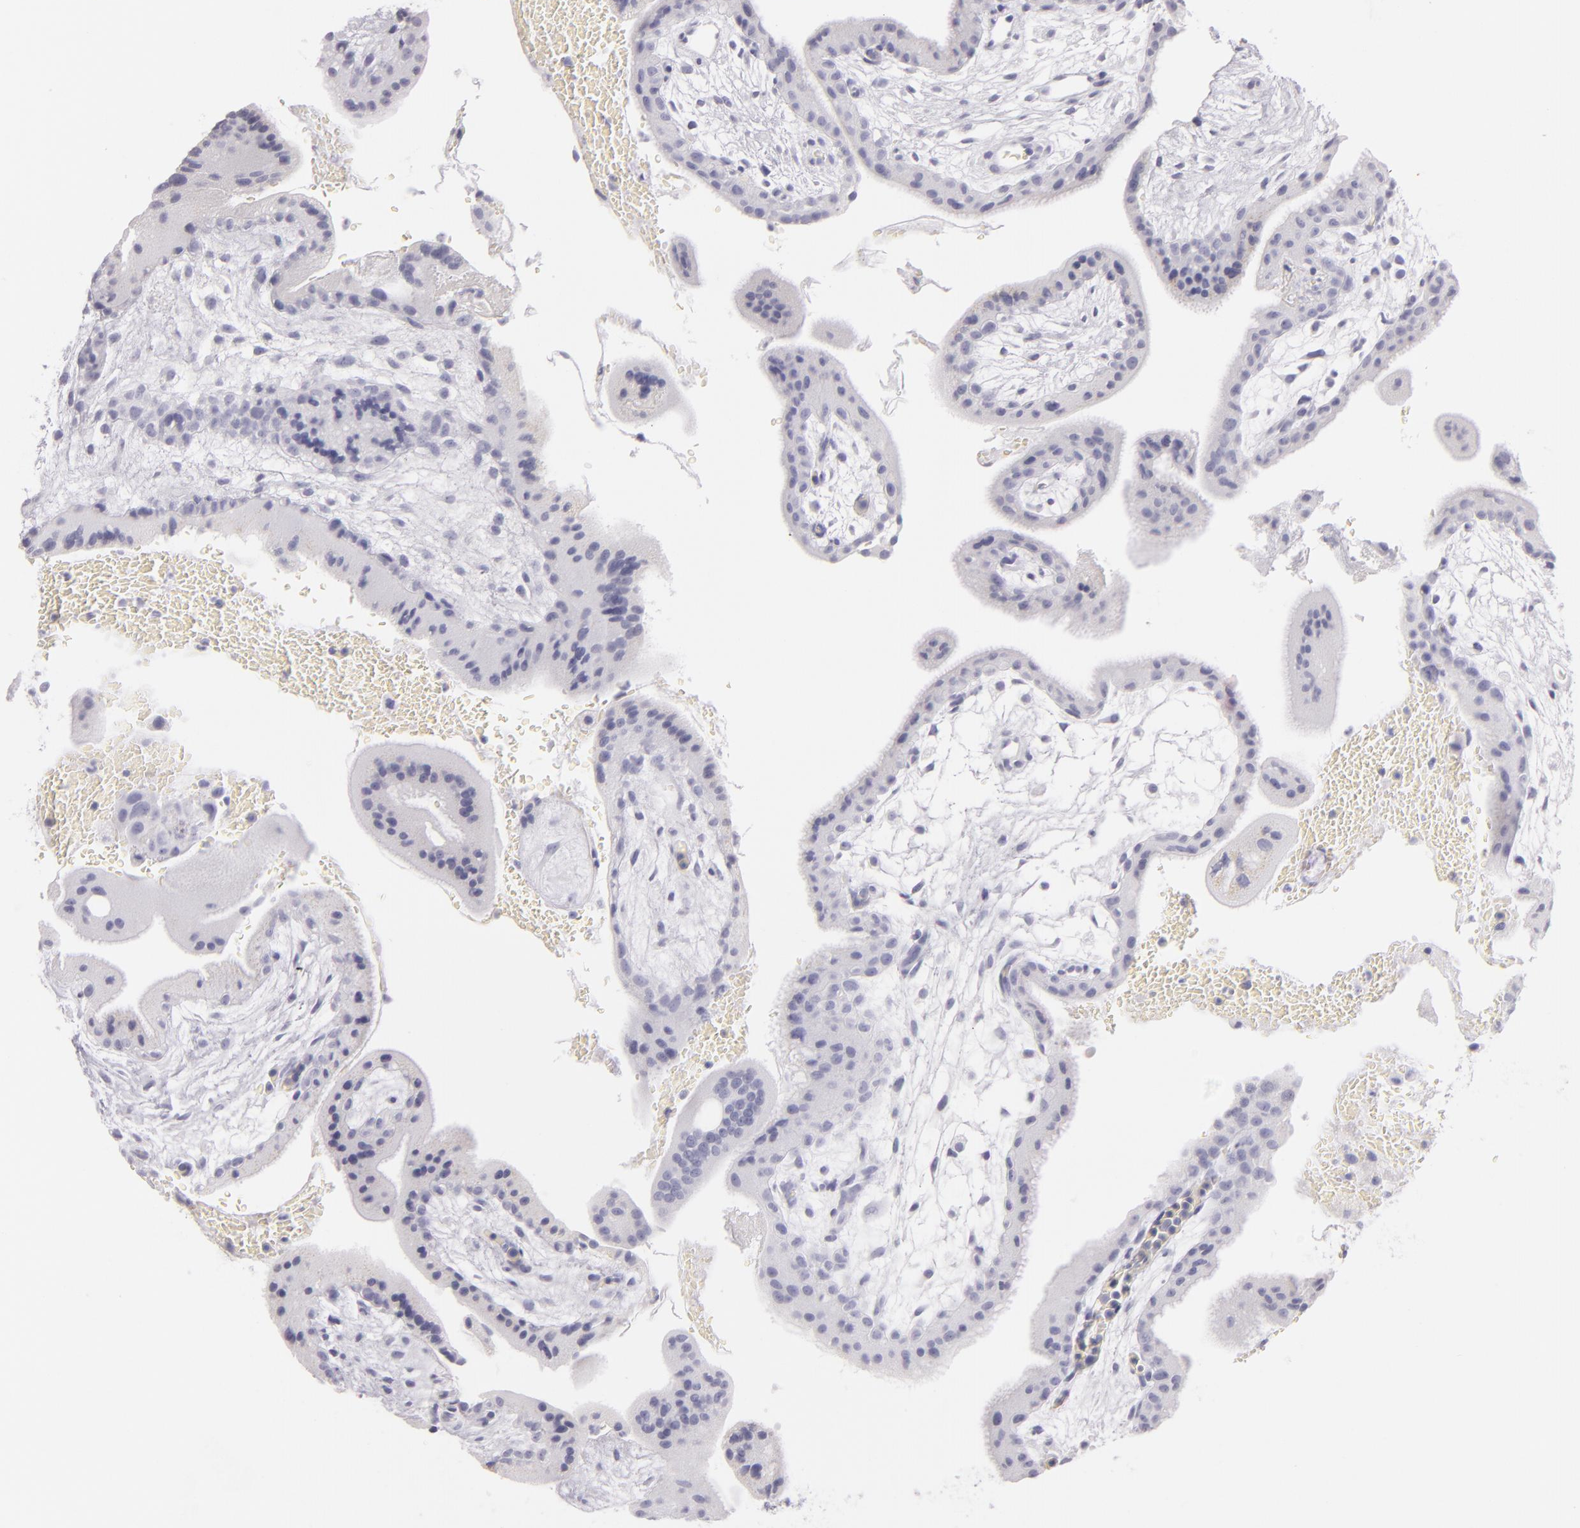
{"staining": {"intensity": "negative", "quantity": "none", "location": "none"}, "tissue": "placenta", "cell_type": "Decidual cells", "image_type": "normal", "snomed": [{"axis": "morphology", "description": "Normal tissue, NOS"}, {"axis": "topography", "description": "Placenta"}], "caption": "Placenta stained for a protein using immunohistochemistry exhibits no positivity decidual cells.", "gene": "TPSD1", "patient": {"sex": "female", "age": 35}}